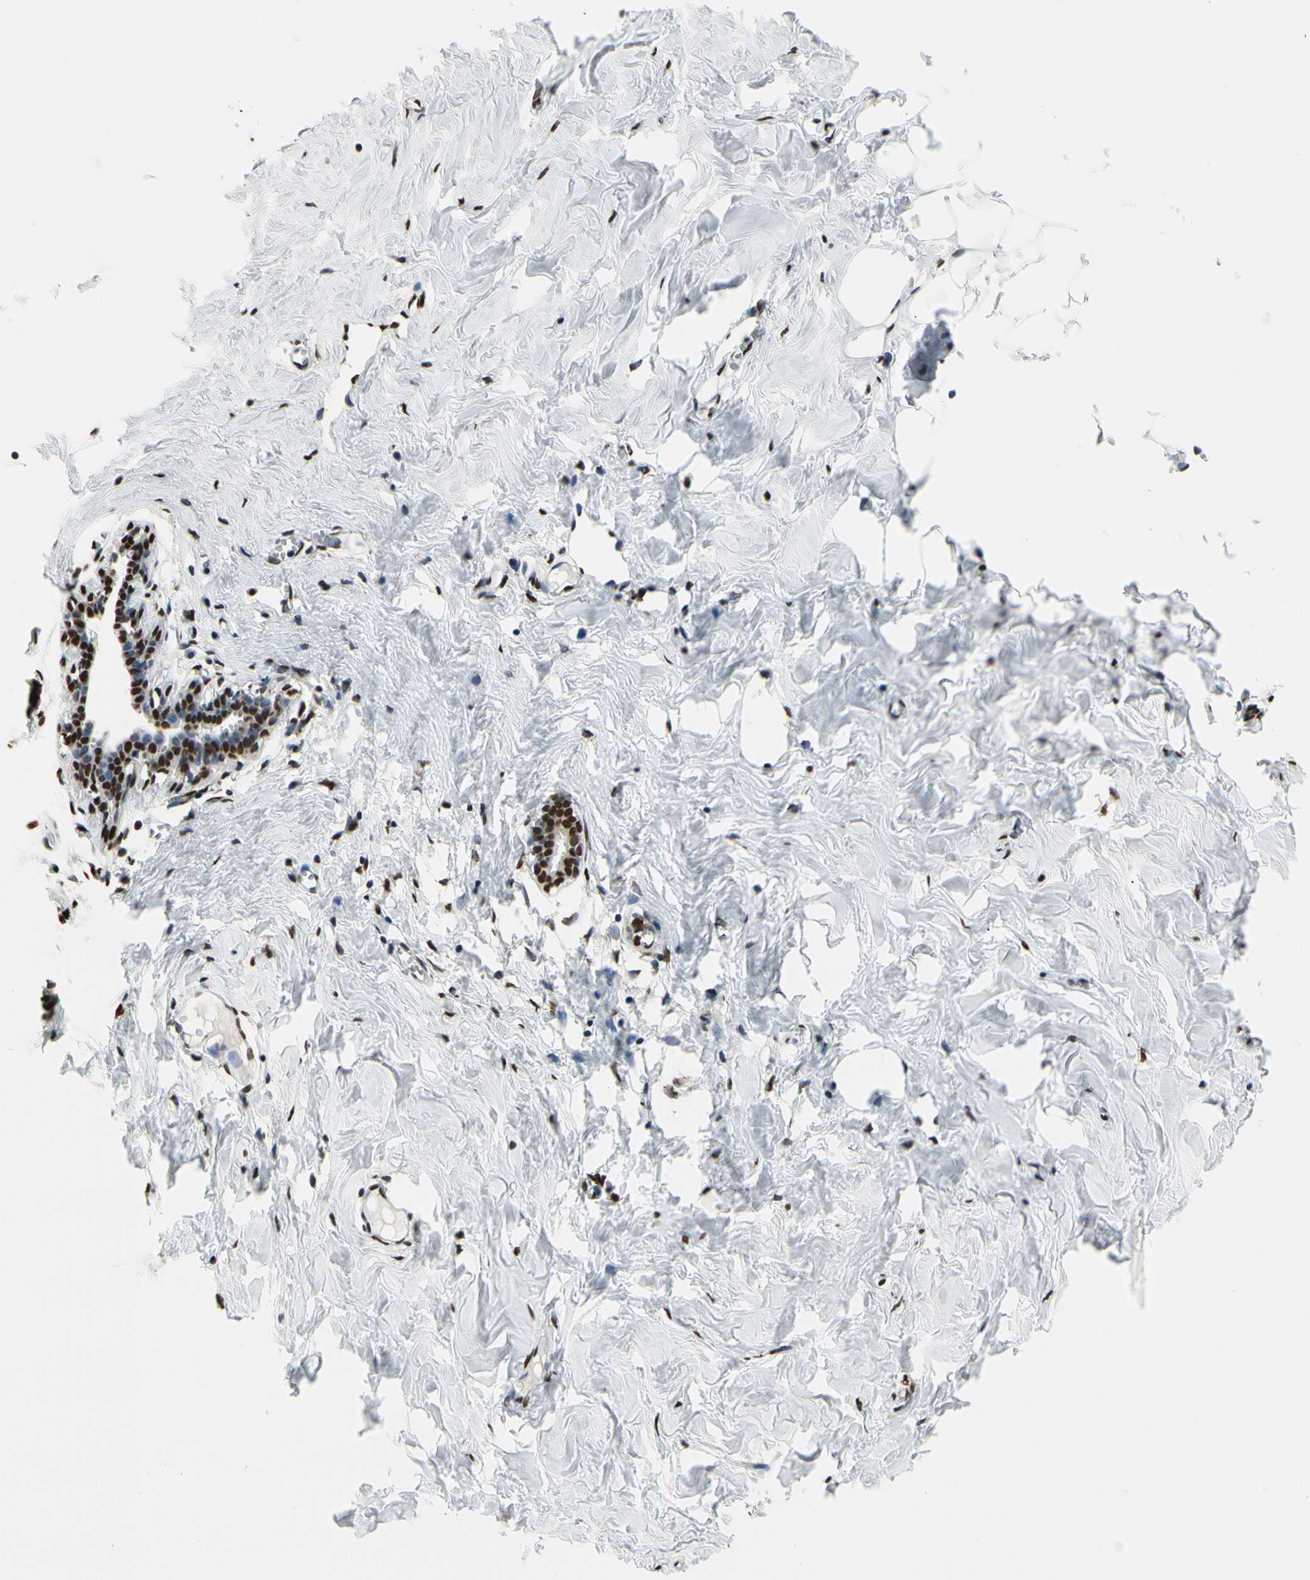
{"staining": {"intensity": "moderate", "quantity": "25%-75%", "location": "nuclear"}, "tissue": "breast", "cell_type": "Adipocytes", "image_type": "normal", "snomed": [{"axis": "morphology", "description": "Normal tissue, NOS"}, {"axis": "topography", "description": "Breast"}], "caption": "Protein analysis of normal breast demonstrates moderate nuclear expression in about 25%-75% of adipocytes.", "gene": "HNRNPK", "patient": {"sex": "female", "age": 27}}